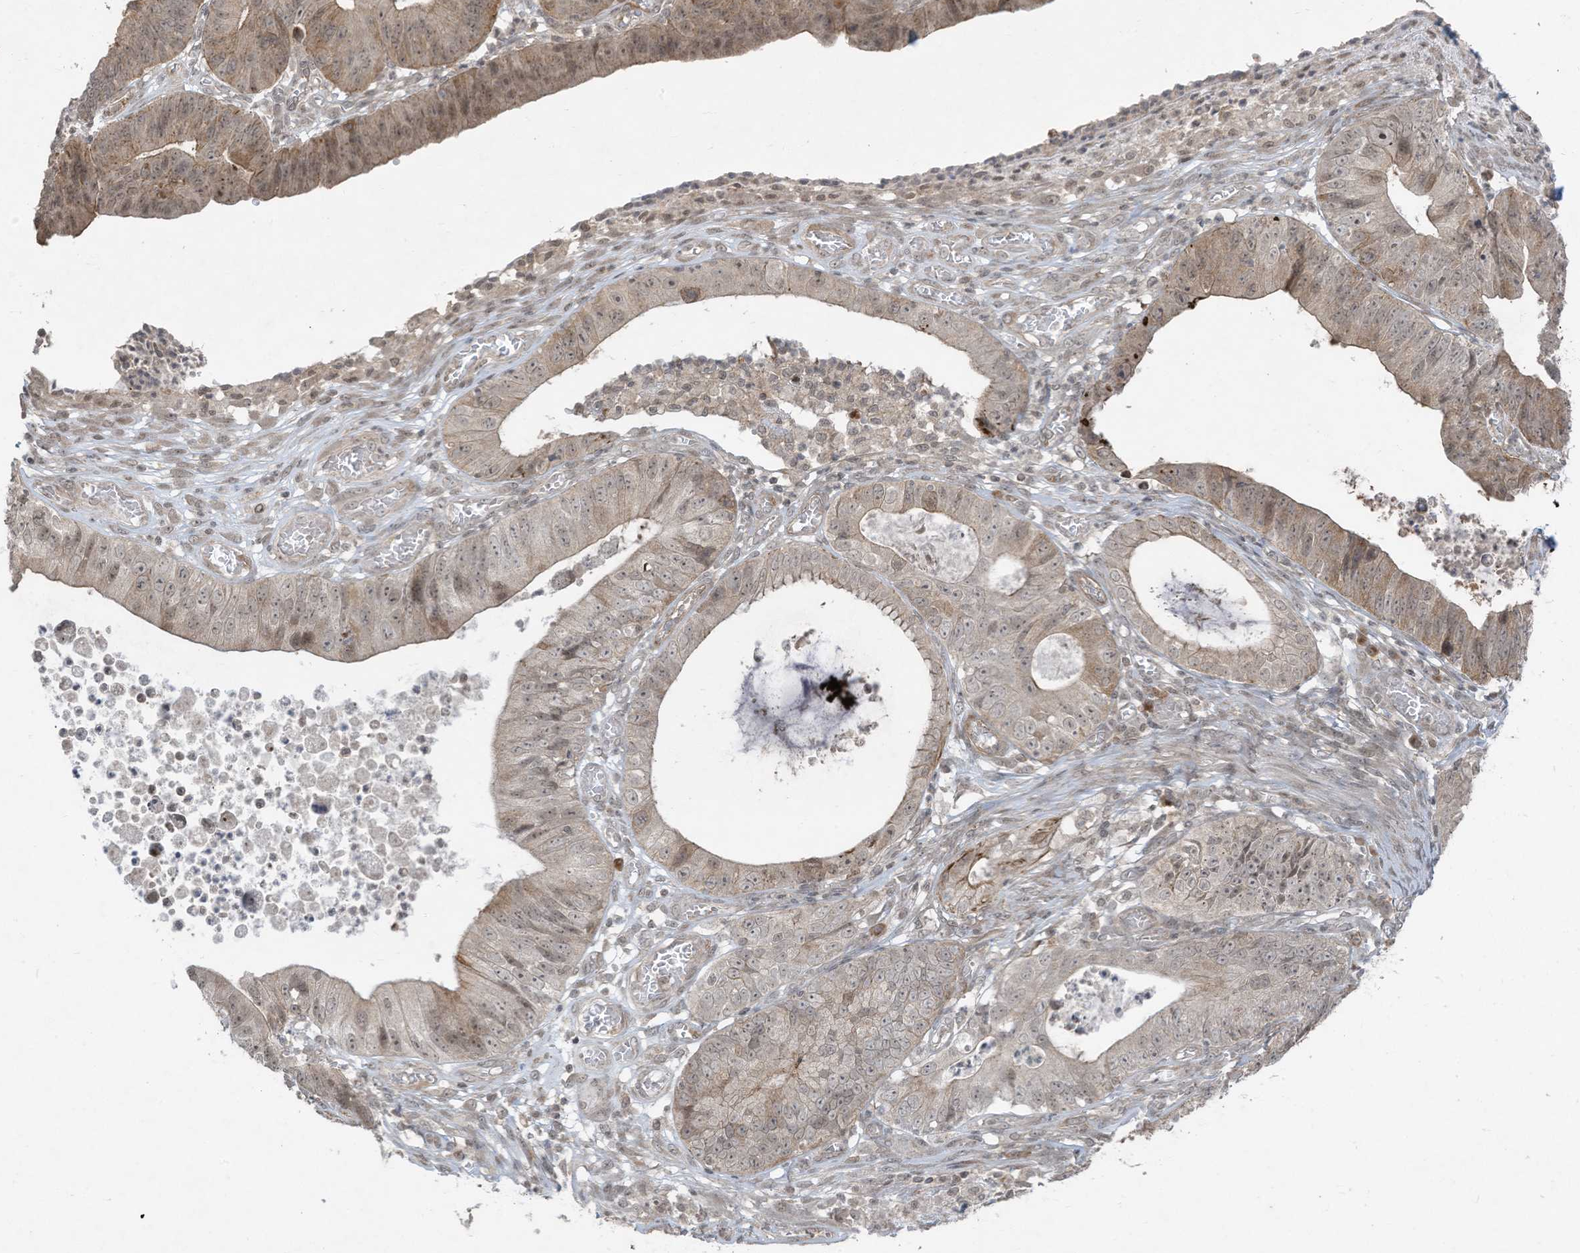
{"staining": {"intensity": "weak", "quantity": "25%-75%", "location": "cytoplasmic/membranous,nuclear"}, "tissue": "stomach cancer", "cell_type": "Tumor cells", "image_type": "cancer", "snomed": [{"axis": "morphology", "description": "Adenocarcinoma, NOS"}, {"axis": "topography", "description": "Stomach"}], "caption": "A high-resolution image shows immunohistochemistry (IHC) staining of stomach adenocarcinoma, which reveals weak cytoplasmic/membranous and nuclear positivity in approximately 25%-75% of tumor cells.", "gene": "ZNF263", "patient": {"sex": "male", "age": 59}}